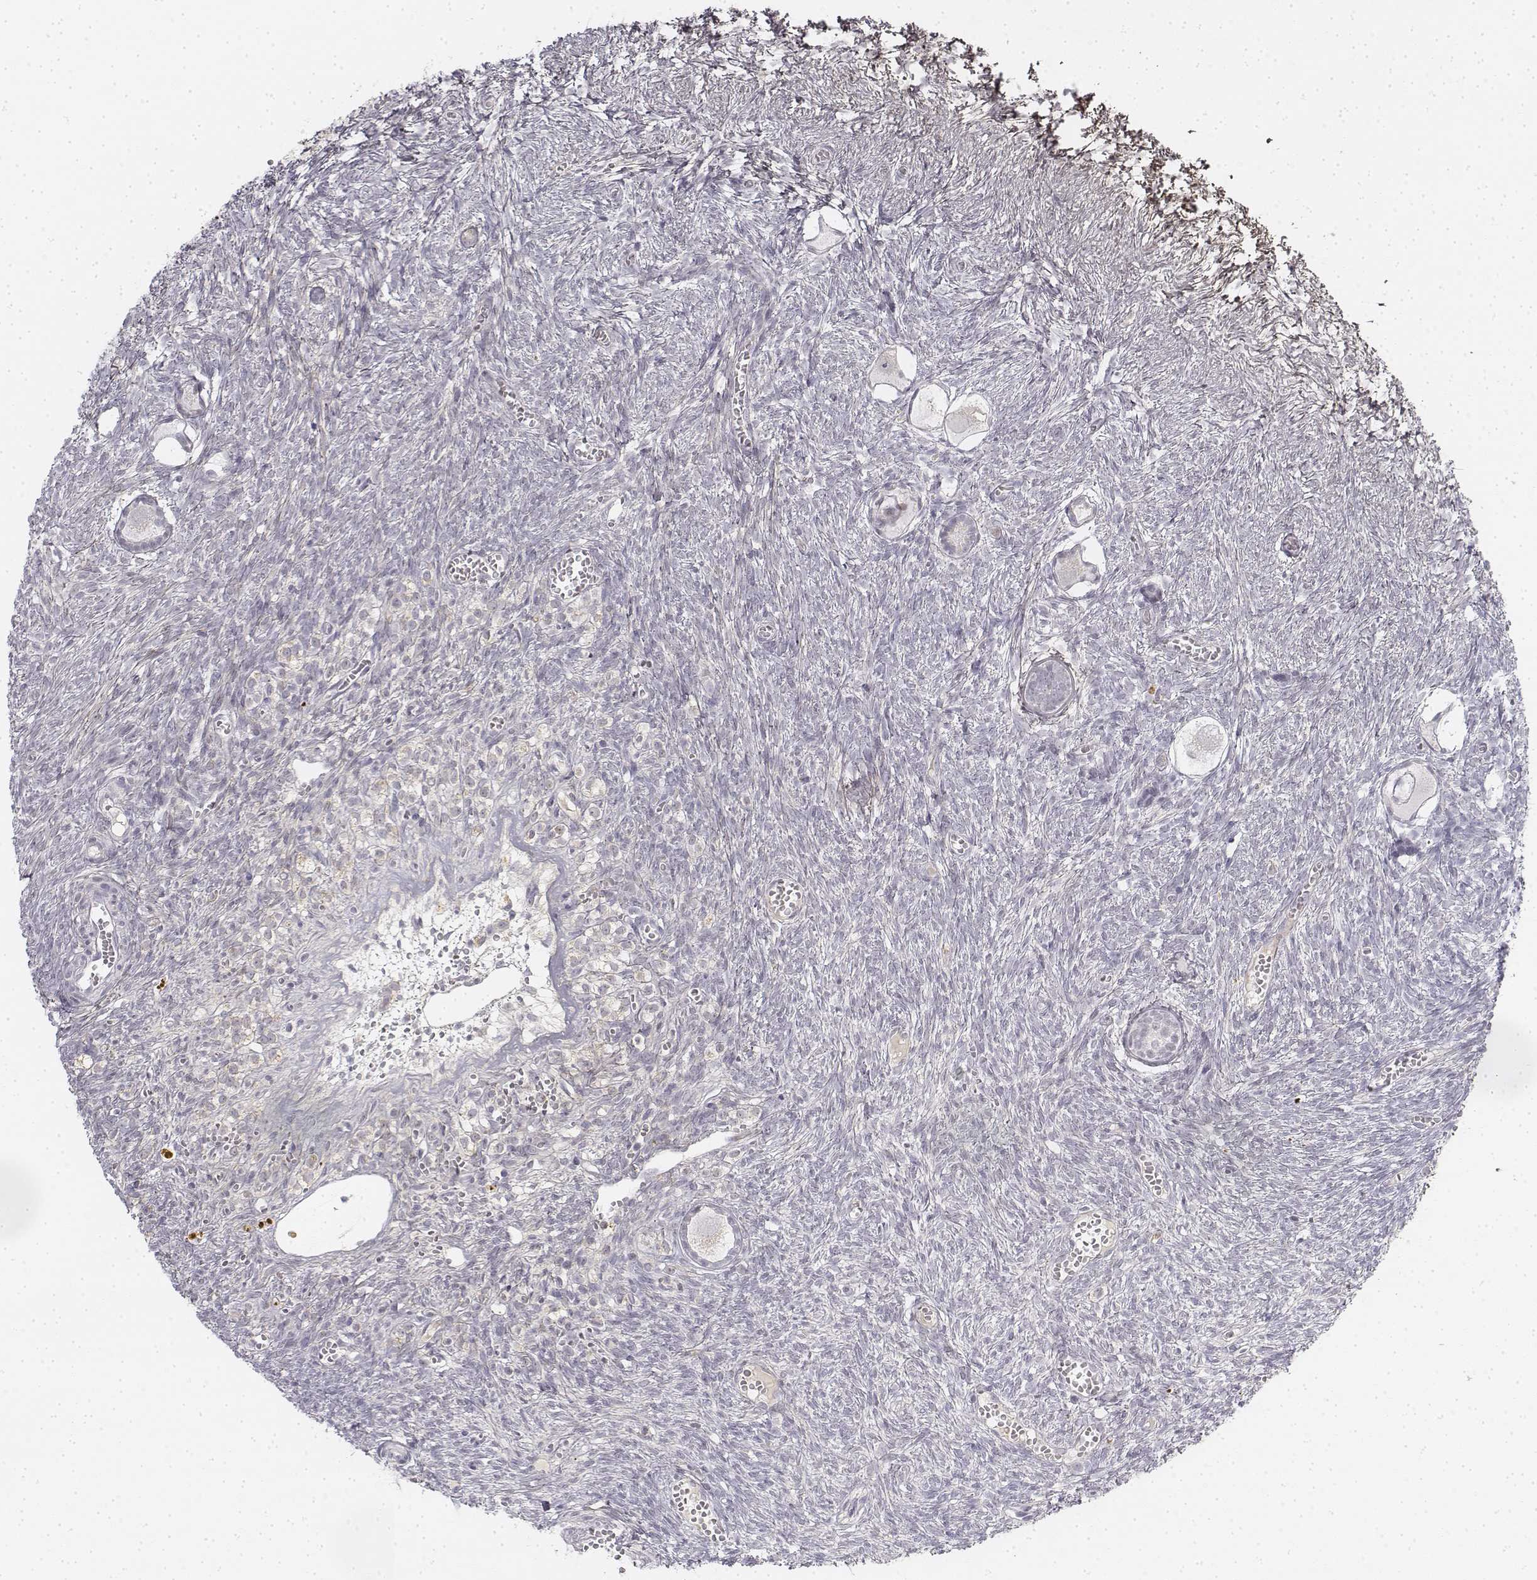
{"staining": {"intensity": "negative", "quantity": "none", "location": "none"}, "tissue": "ovary", "cell_type": "Follicle cells", "image_type": "normal", "snomed": [{"axis": "morphology", "description": "Normal tissue, NOS"}, {"axis": "topography", "description": "Ovary"}], "caption": "Immunohistochemistry of benign human ovary shows no expression in follicle cells.", "gene": "KRT84", "patient": {"sex": "female", "age": 43}}